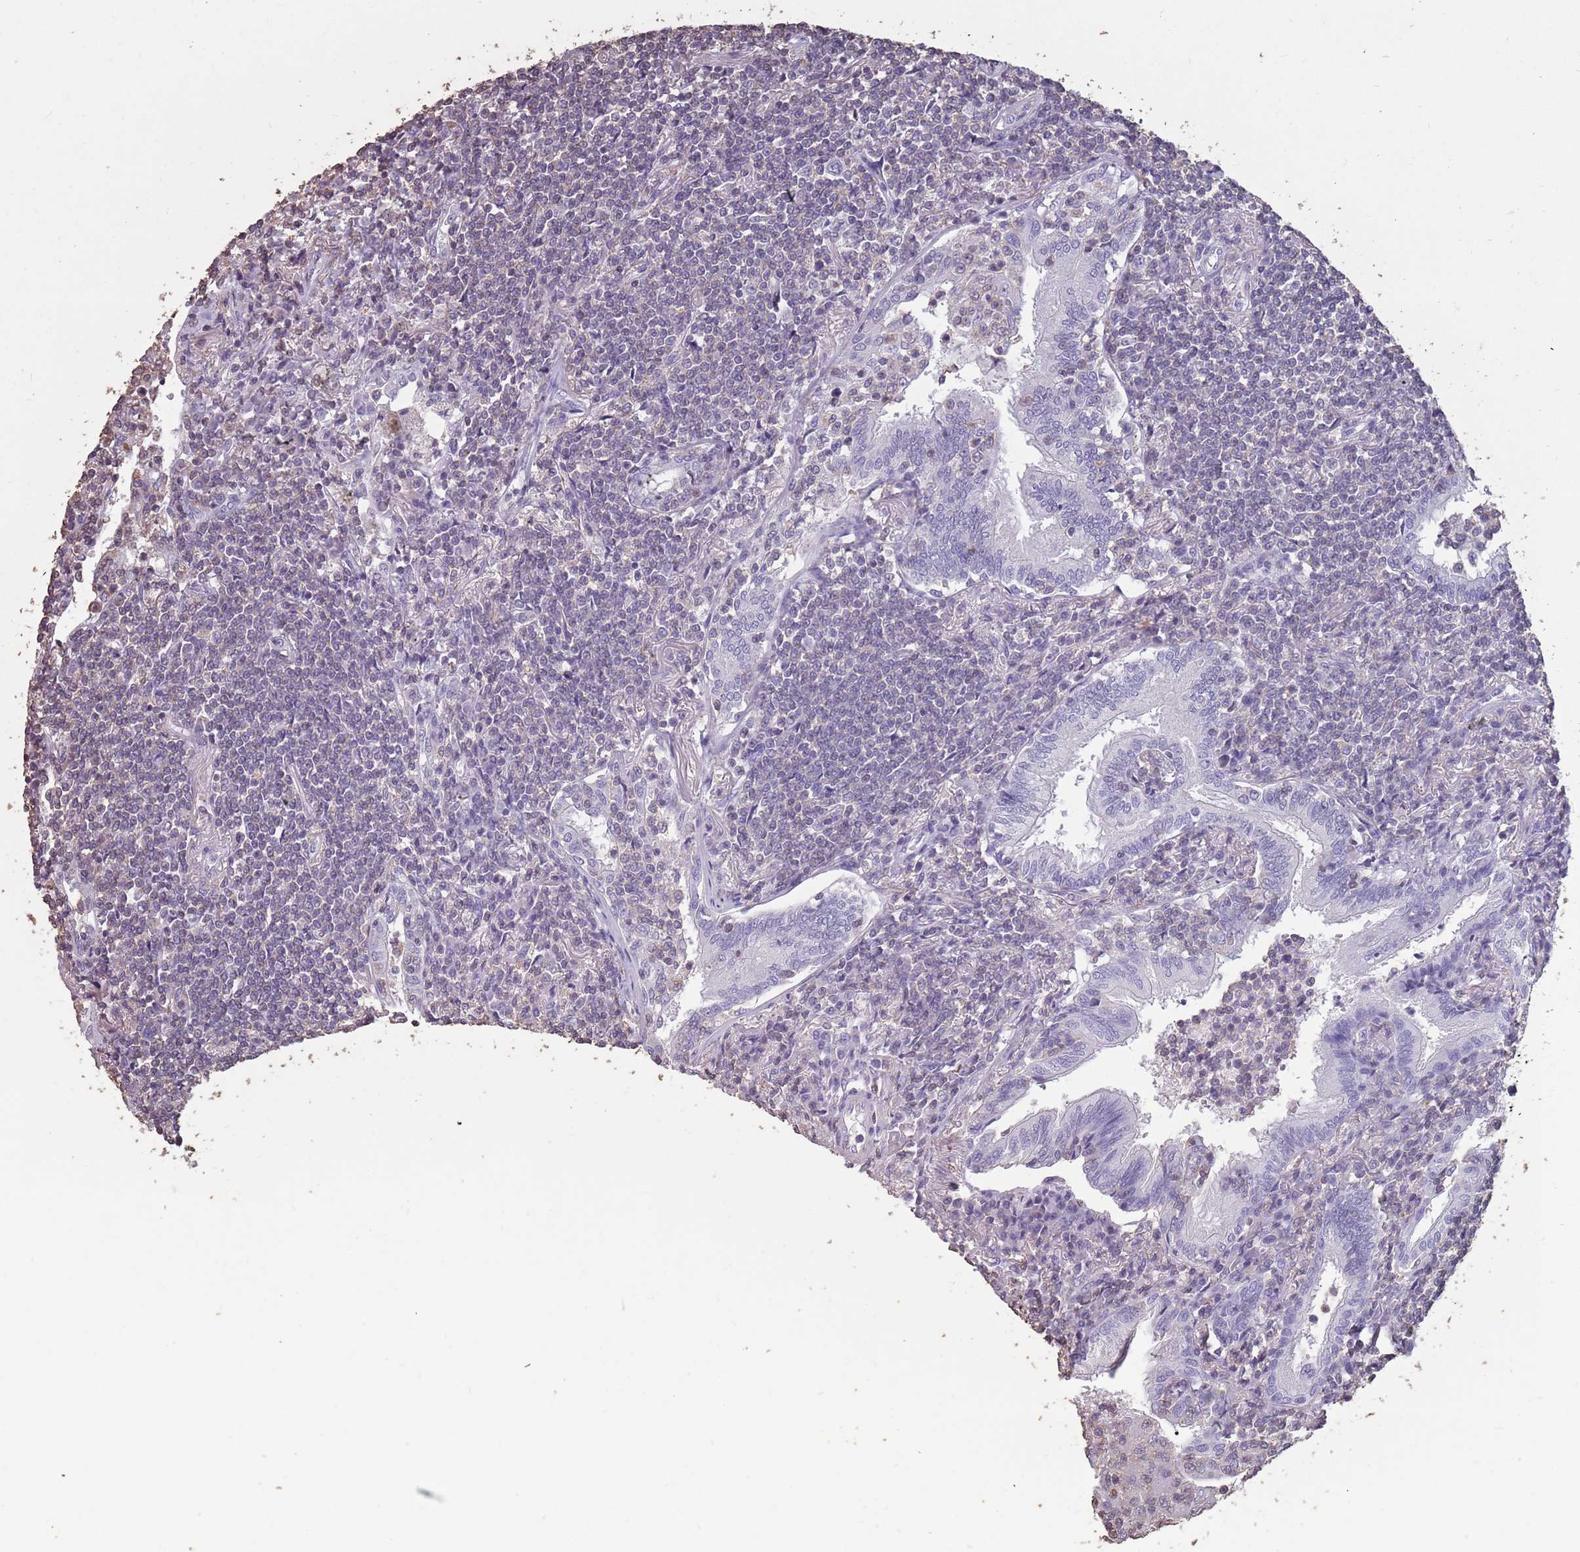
{"staining": {"intensity": "negative", "quantity": "none", "location": "none"}, "tissue": "lymphoma", "cell_type": "Tumor cells", "image_type": "cancer", "snomed": [{"axis": "morphology", "description": "Malignant lymphoma, non-Hodgkin's type, Low grade"}, {"axis": "topography", "description": "Lung"}], "caption": "Immunohistochemistry histopathology image of malignant lymphoma, non-Hodgkin's type (low-grade) stained for a protein (brown), which exhibits no staining in tumor cells.", "gene": "SUN5", "patient": {"sex": "female", "age": 71}}